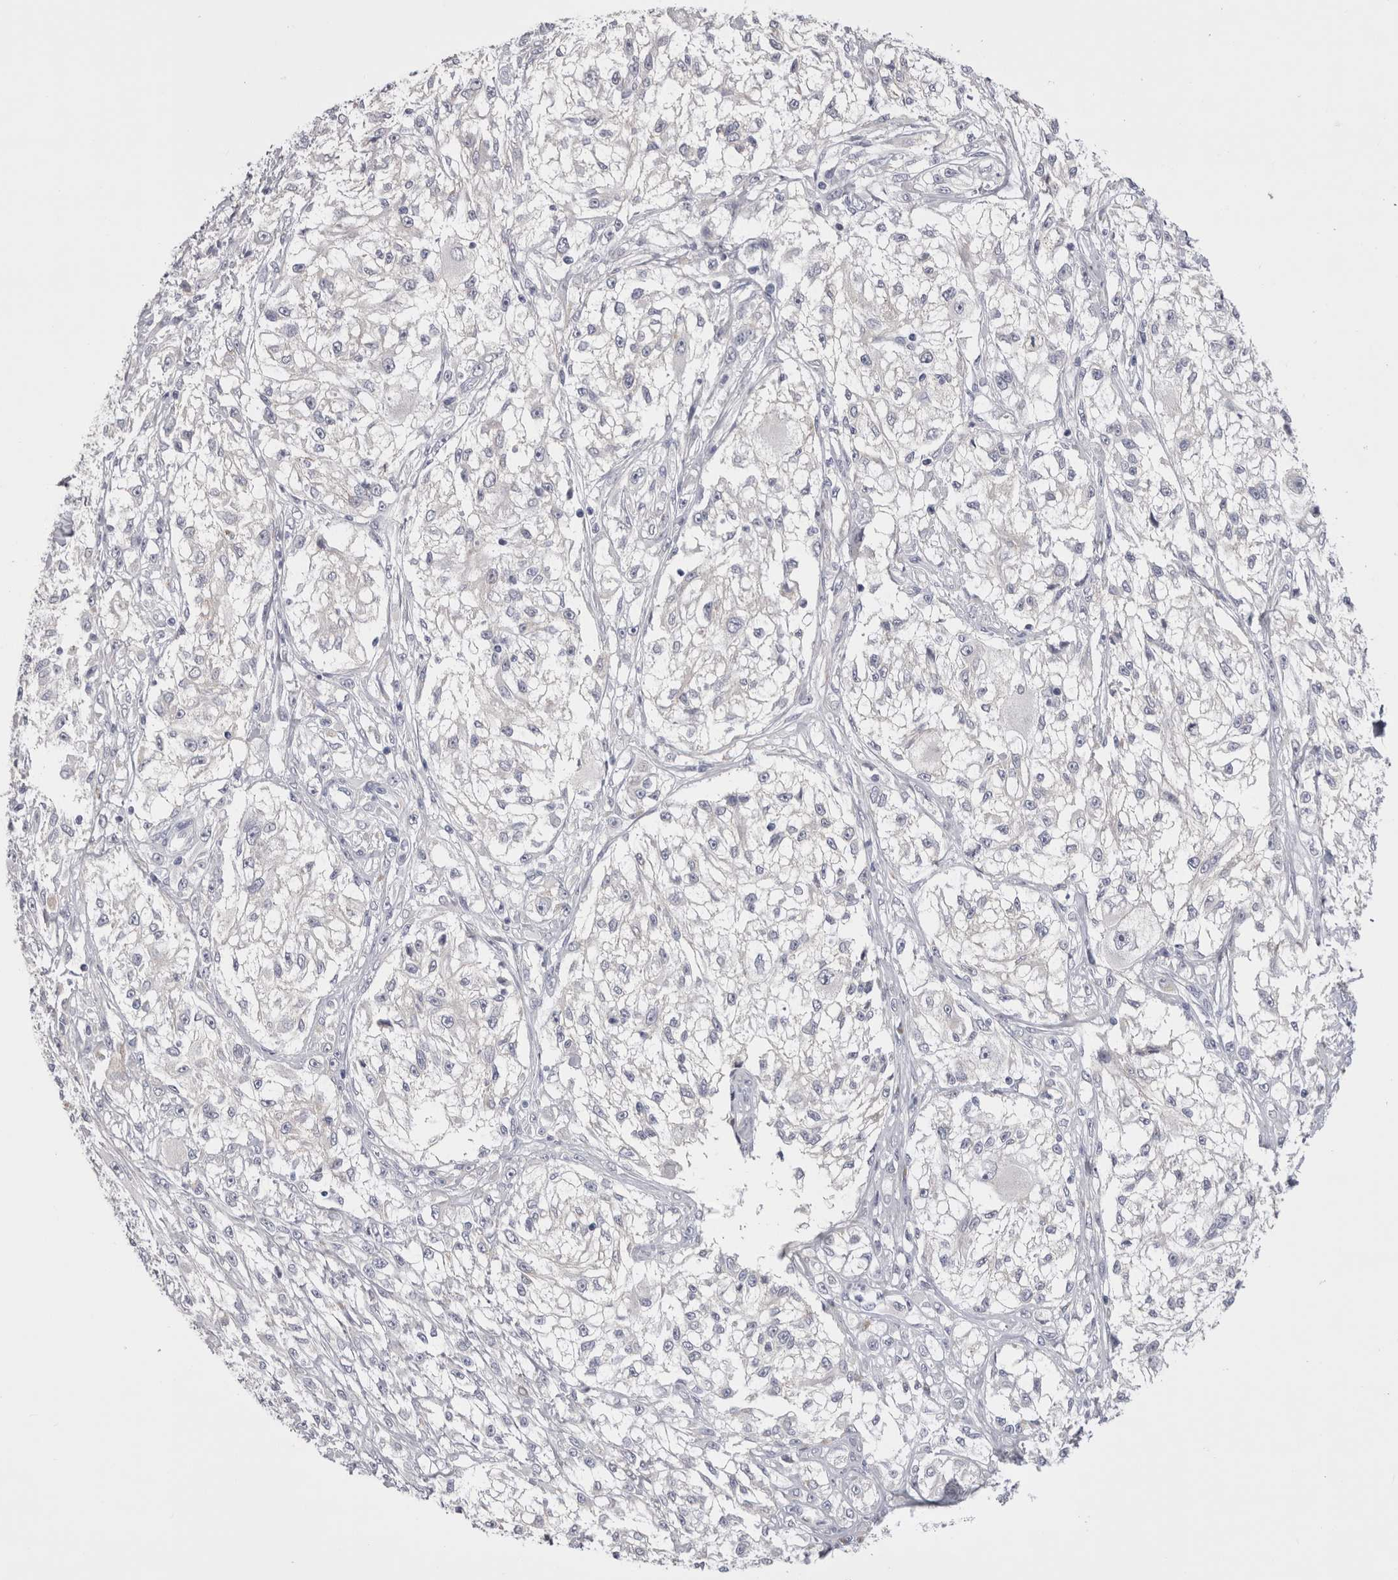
{"staining": {"intensity": "negative", "quantity": "none", "location": "none"}, "tissue": "melanoma", "cell_type": "Tumor cells", "image_type": "cancer", "snomed": [{"axis": "morphology", "description": "Malignant melanoma, NOS"}, {"axis": "topography", "description": "Skin of head"}], "caption": "A micrograph of human malignant melanoma is negative for staining in tumor cells.", "gene": "PWP2", "patient": {"sex": "male", "age": 83}}